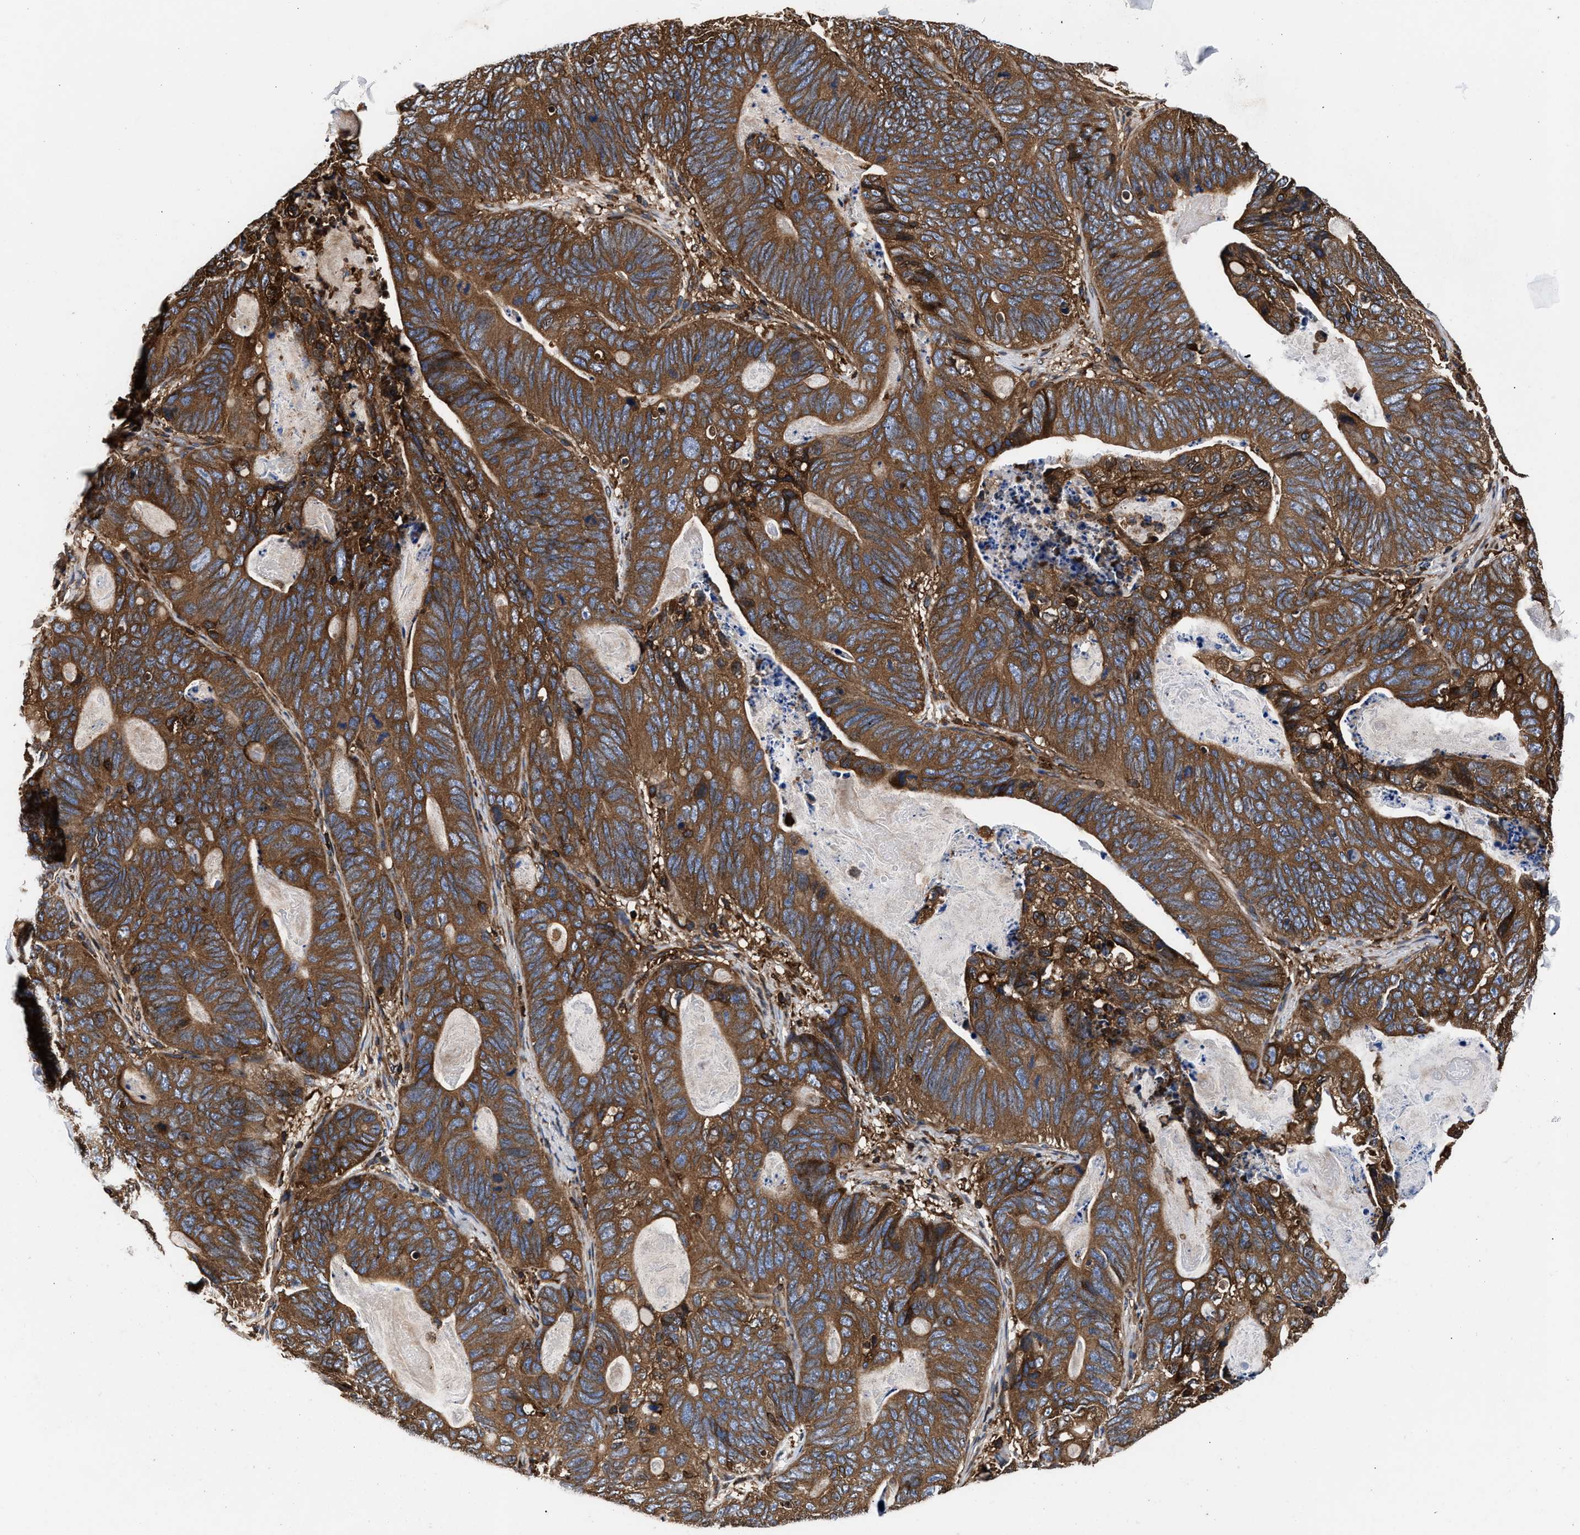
{"staining": {"intensity": "strong", "quantity": ">75%", "location": "cytoplasmic/membranous"}, "tissue": "stomach cancer", "cell_type": "Tumor cells", "image_type": "cancer", "snomed": [{"axis": "morphology", "description": "Normal tissue, NOS"}, {"axis": "morphology", "description": "Adenocarcinoma, NOS"}, {"axis": "topography", "description": "Stomach"}], "caption": "Immunohistochemistry (IHC) of human stomach cancer reveals high levels of strong cytoplasmic/membranous expression in about >75% of tumor cells.", "gene": "KYAT1", "patient": {"sex": "female", "age": 89}}